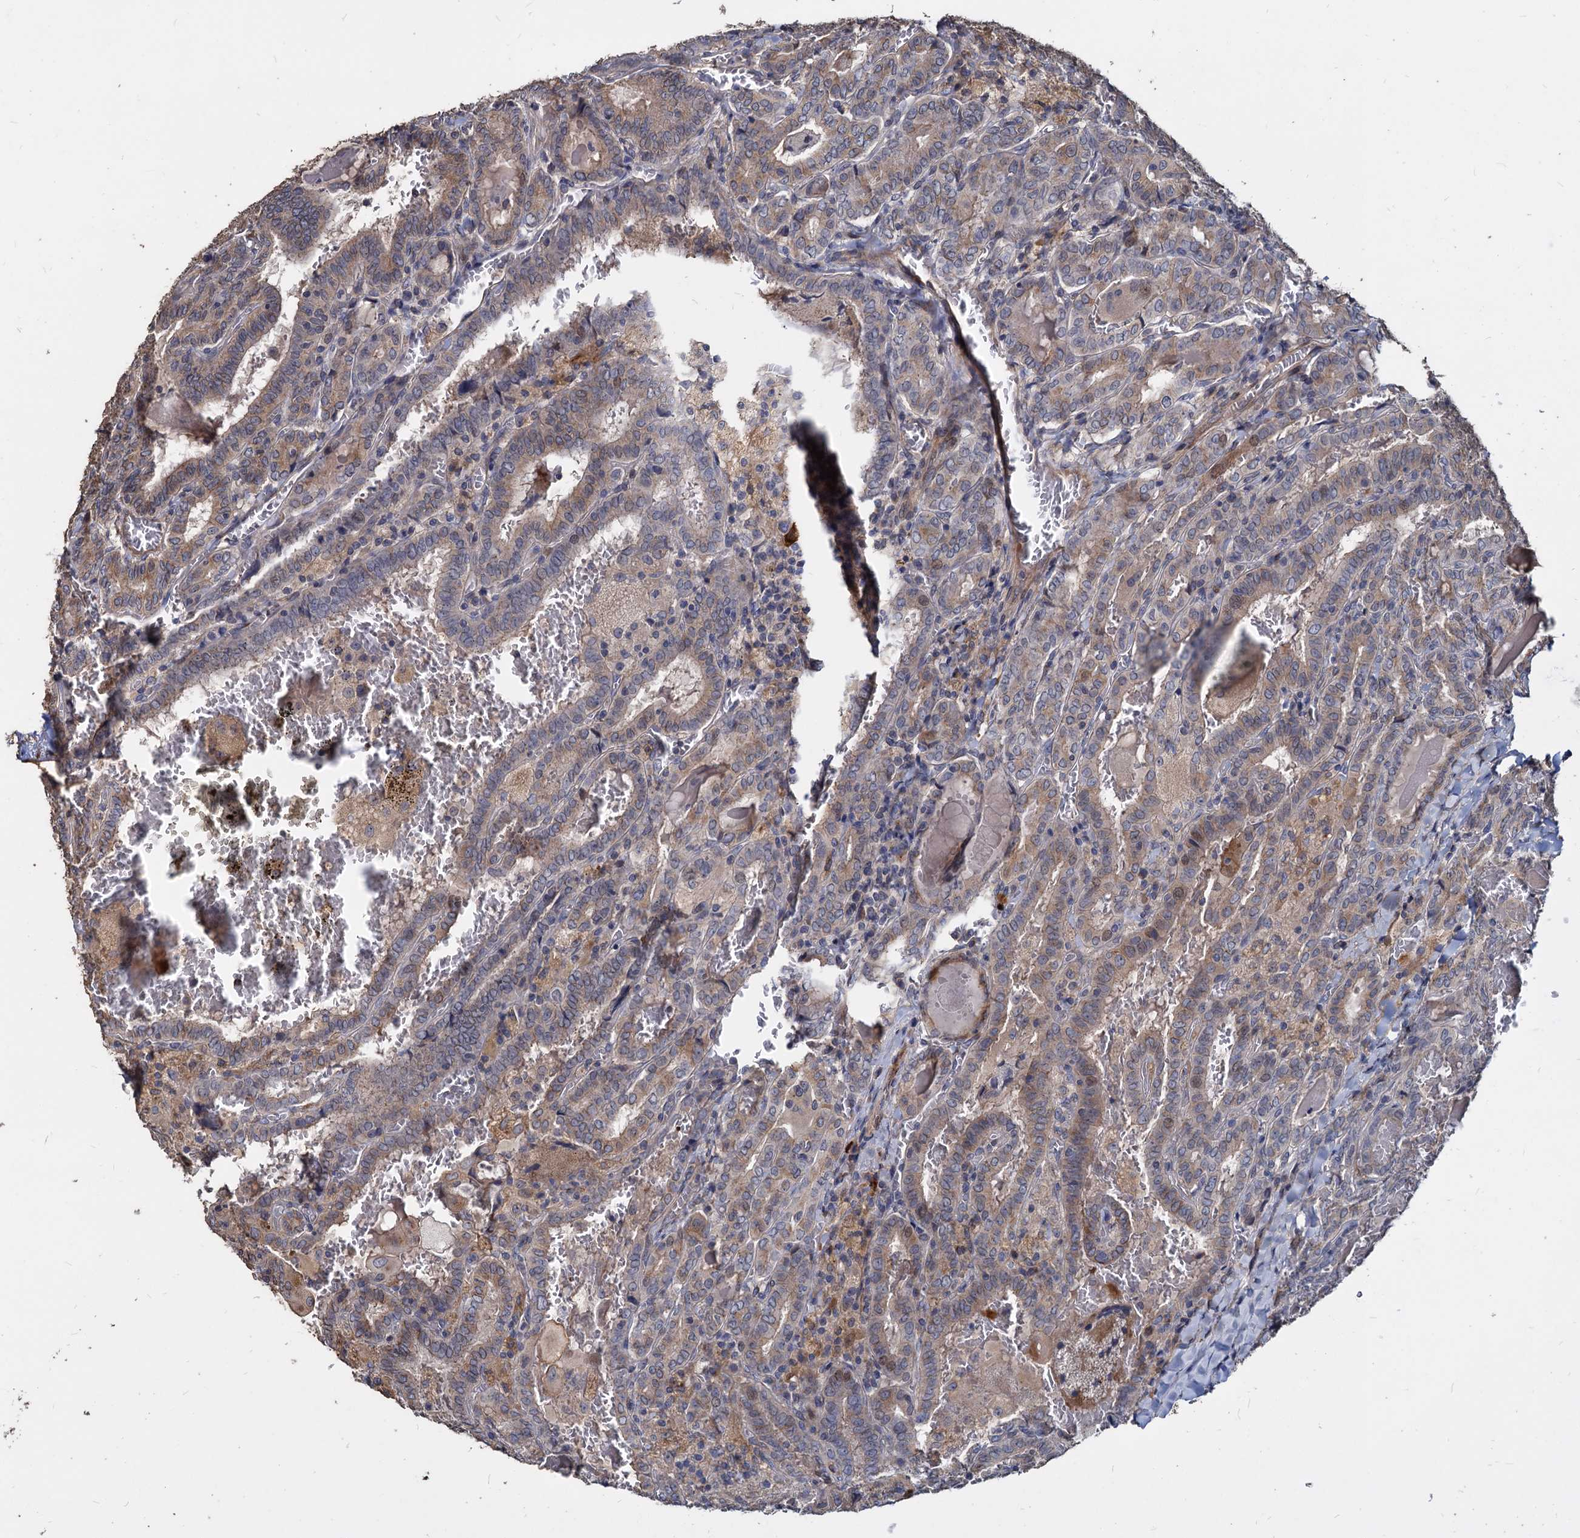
{"staining": {"intensity": "weak", "quantity": "25%-75%", "location": "cytoplasmic/membranous"}, "tissue": "thyroid cancer", "cell_type": "Tumor cells", "image_type": "cancer", "snomed": [{"axis": "morphology", "description": "Papillary adenocarcinoma, NOS"}, {"axis": "topography", "description": "Thyroid gland"}], "caption": "Brown immunohistochemical staining in thyroid cancer (papillary adenocarcinoma) shows weak cytoplasmic/membranous expression in about 25%-75% of tumor cells. (Brightfield microscopy of DAB IHC at high magnification).", "gene": "DEPDC4", "patient": {"sex": "female", "age": 72}}